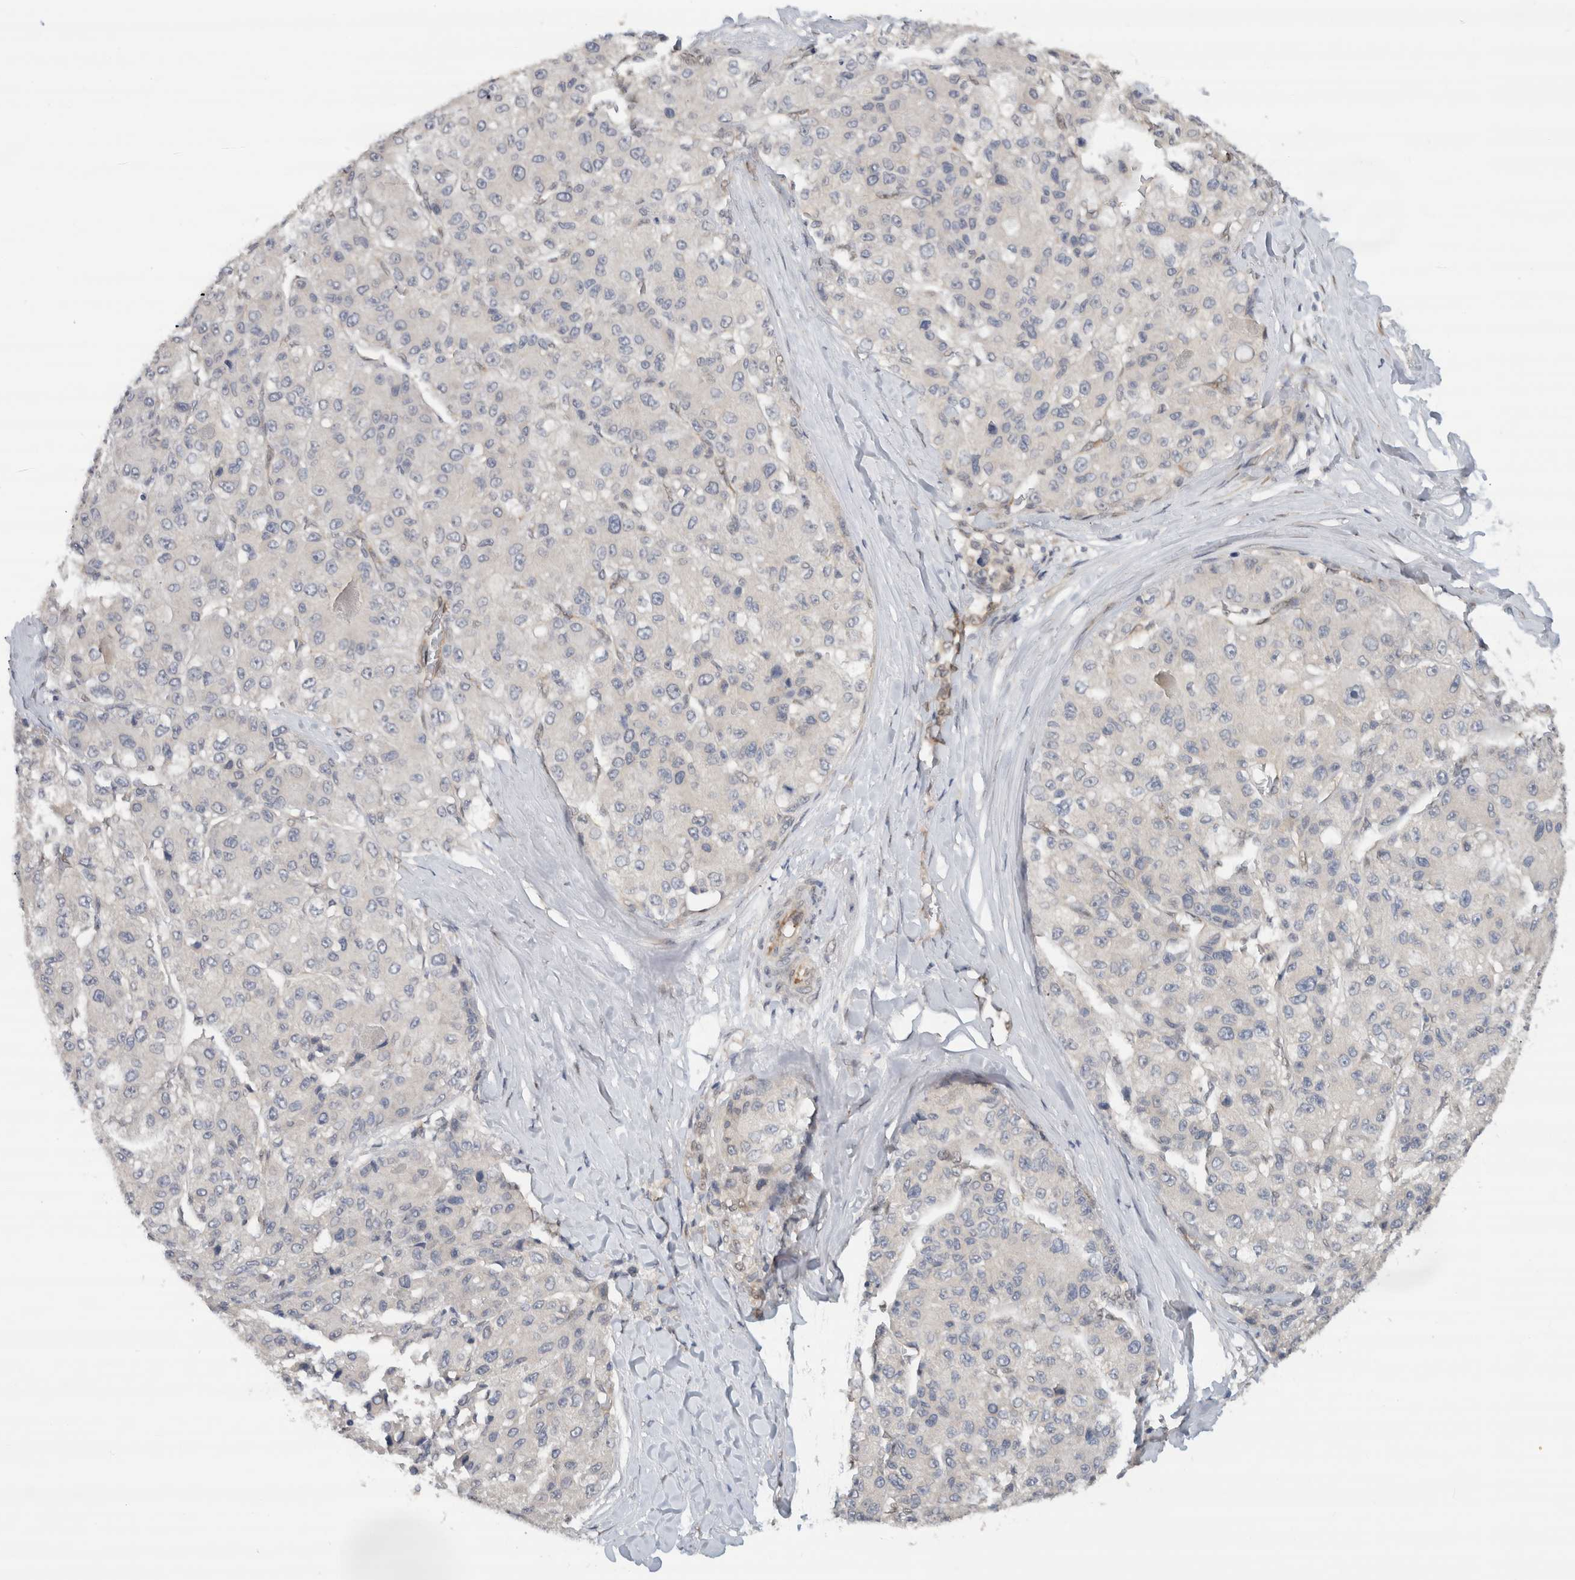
{"staining": {"intensity": "negative", "quantity": "none", "location": "none"}, "tissue": "liver cancer", "cell_type": "Tumor cells", "image_type": "cancer", "snomed": [{"axis": "morphology", "description": "Carcinoma, Hepatocellular, NOS"}, {"axis": "topography", "description": "Liver"}], "caption": "High magnification brightfield microscopy of liver cancer stained with DAB (brown) and counterstained with hematoxylin (blue): tumor cells show no significant positivity.", "gene": "EIF4G3", "patient": {"sex": "male", "age": 80}}